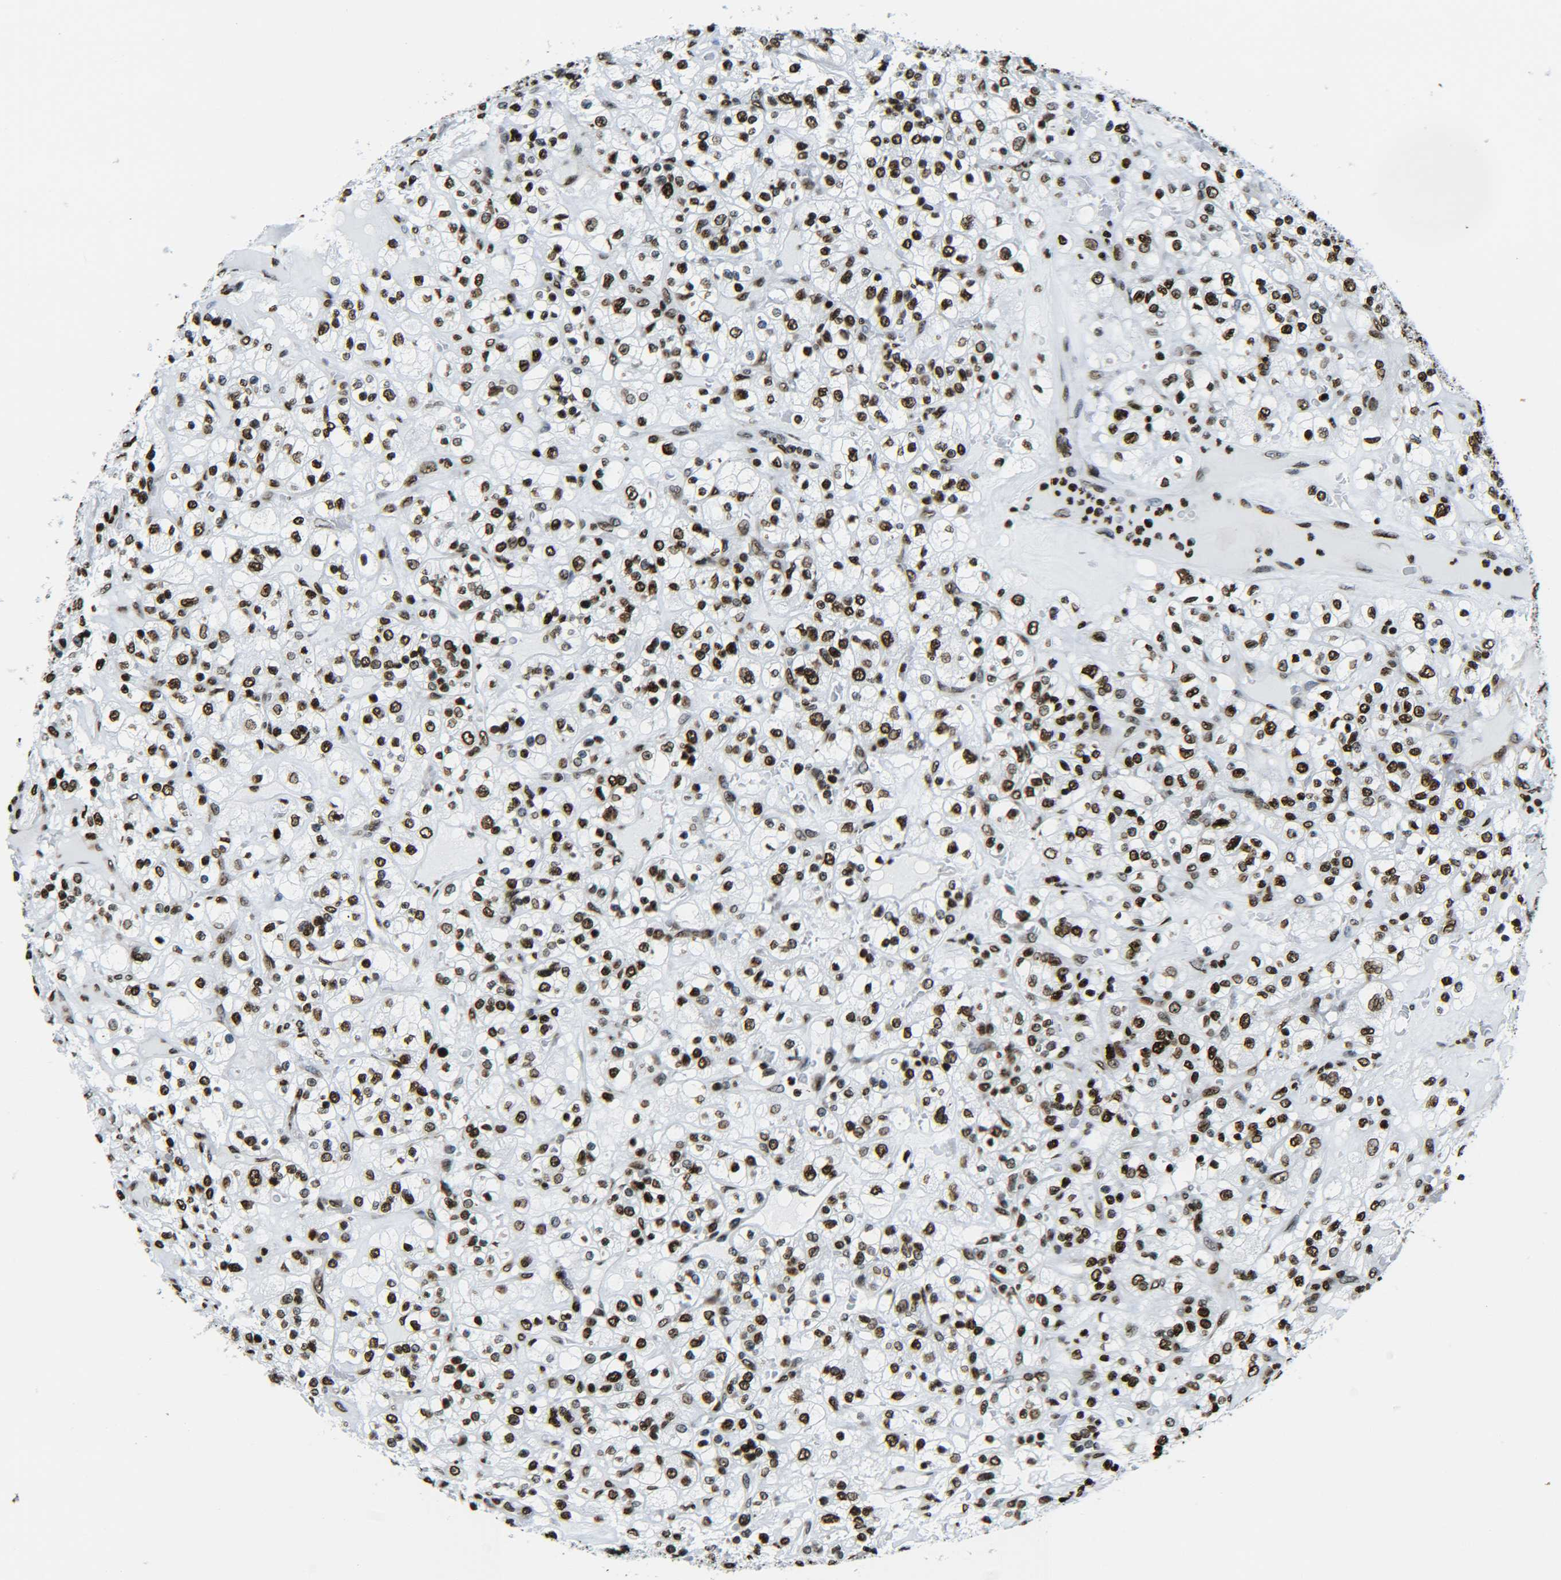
{"staining": {"intensity": "strong", "quantity": ">75%", "location": "nuclear"}, "tissue": "renal cancer", "cell_type": "Tumor cells", "image_type": "cancer", "snomed": [{"axis": "morphology", "description": "Normal tissue, NOS"}, {"axis": "morphology", "description": "Adenocarcinoma, NOS"}, {"axis": "topography", "description": "Kidney"}], "caption": "This image exhibits immunohistochemistry staining of renal cancer (adenocarcinoma), with high strong nuclear positivity in about >75% of tumor cells.", "gene": "H2AX", "patient": {"sex": "female", "age": 72}}